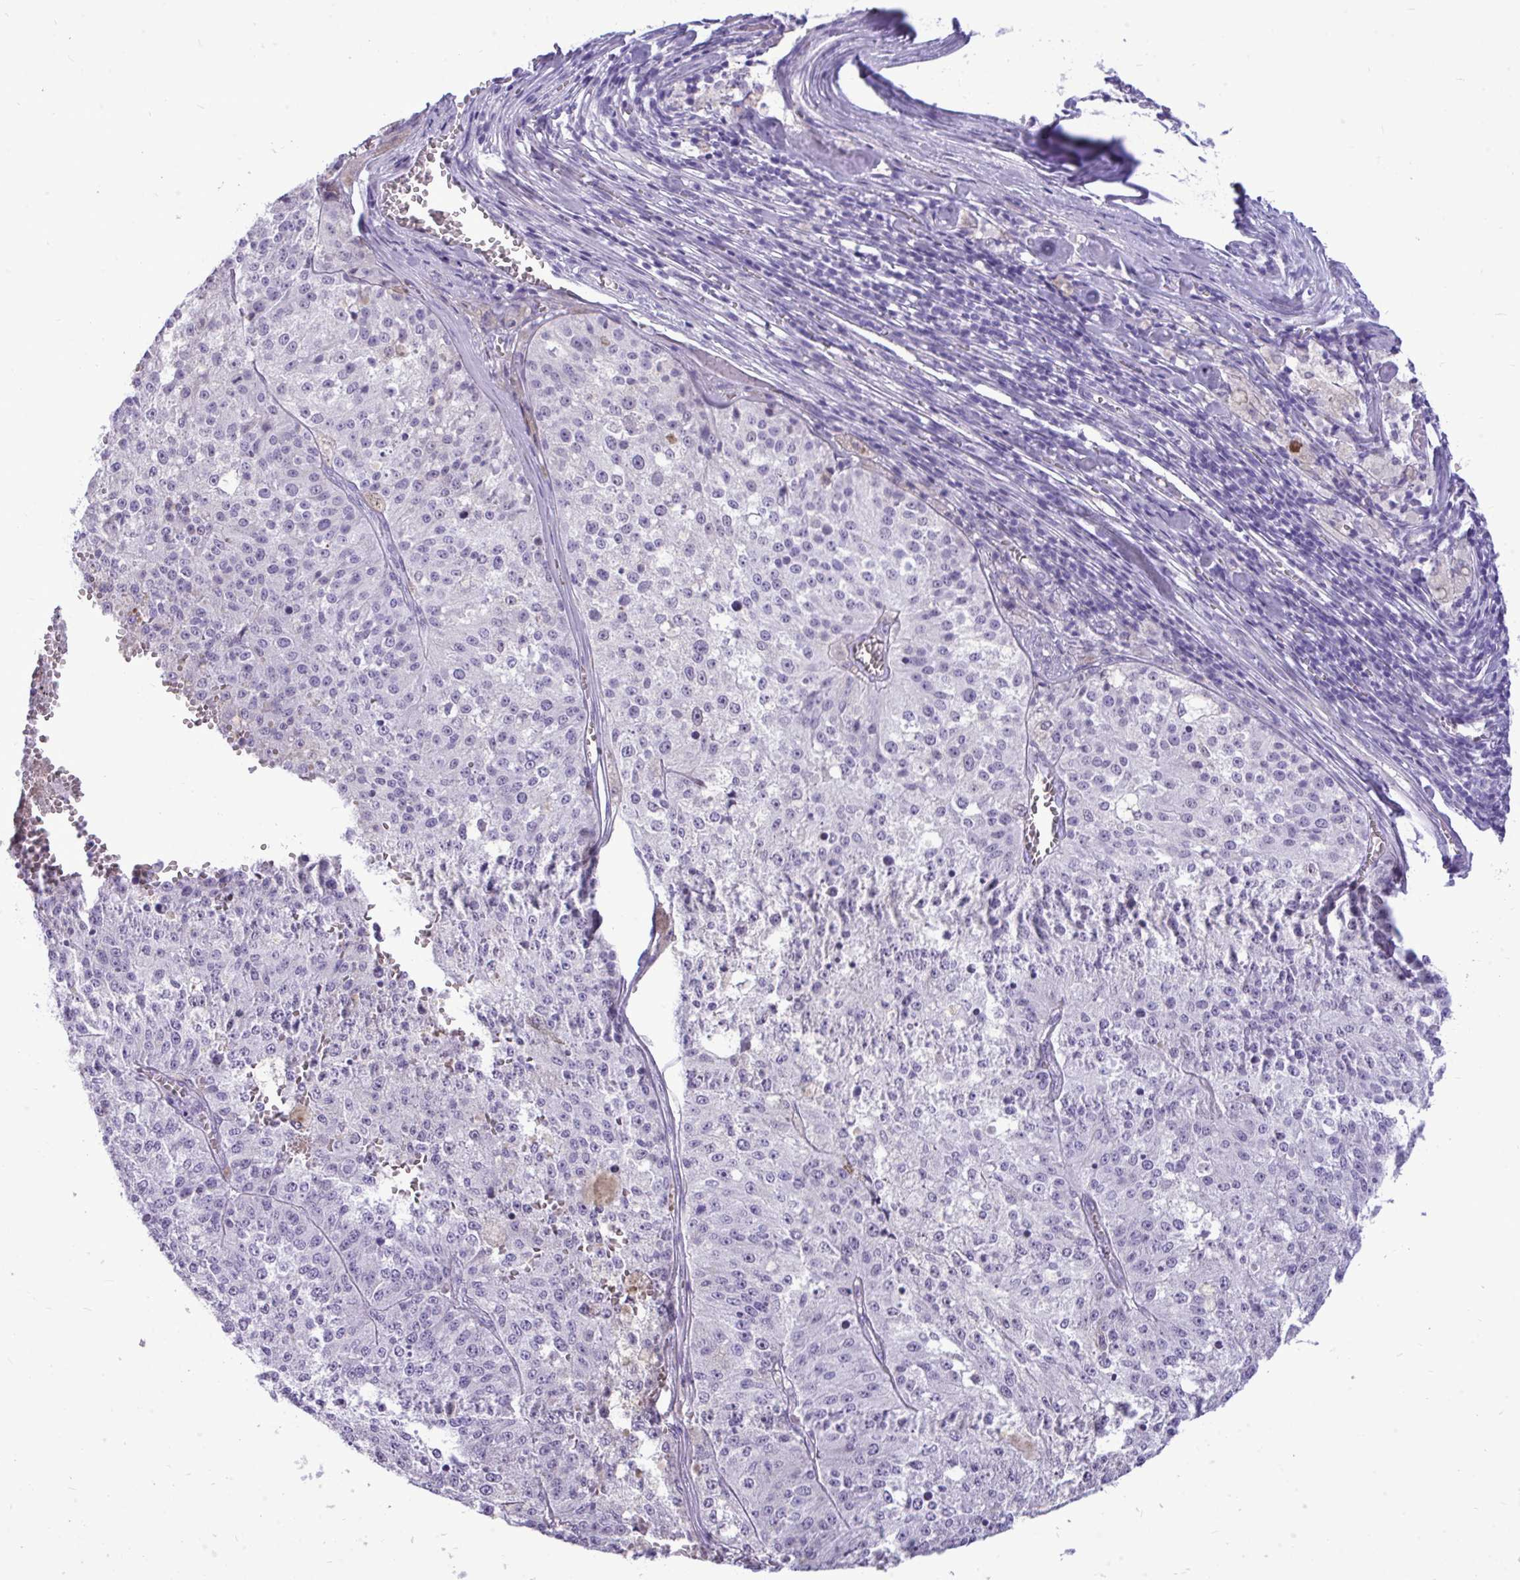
{"staining": {"intensity": "negative", "quantity": "none", "location": "none"}, "tissue": "melanoma", "cell_type": "Tumor cells", "image_type": "cancer", "snomed": [{"axis": "morphology", "description": "Malignant melanoma, Metastatic site"}, {"axis": "topography", "description": "Lymph node"}], "caption": "Tumor cells are negative for protein expression in human malignant melanoma (metastatic site).", "gene": "PRM2", "patient": {"sex": "female", "age": 64}}